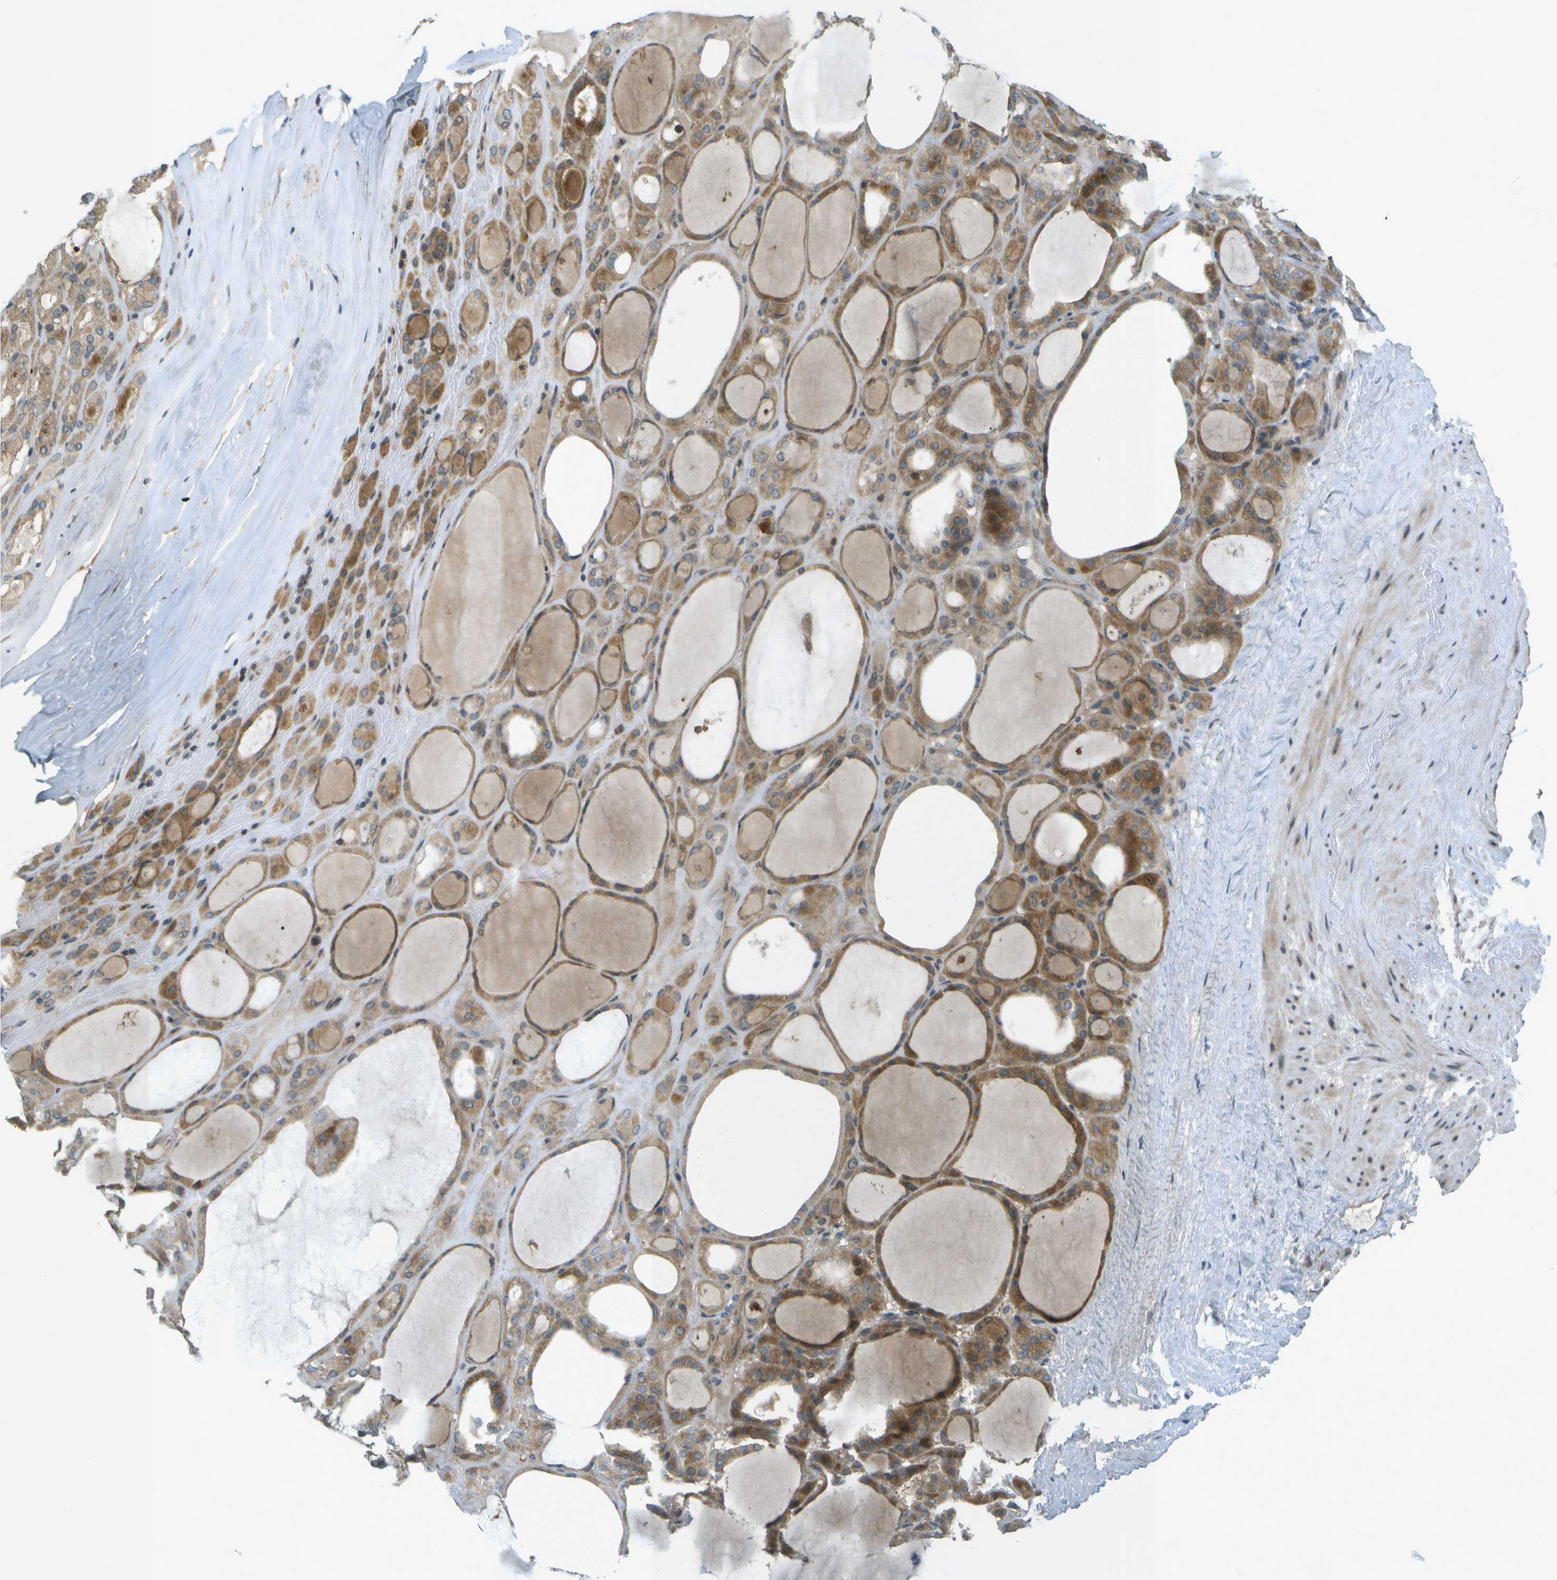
{"staining": {"intensity": "moderate", "quantity": ">75%", "location": "cytoplasmic/membranous"}, "tissue": "thyroid gland", "cell_type": "Glandular cells", "image_type": "normal", "snomed": [{"axis": "morphology", "description": "Normal tissue, NOS"}, {"axis": "morphology", "description": "Carcinoma, NOS"}, {"axis": "topography", "description": "Thyroid gland"}], "caption": "A photomicrograph of thyroid gland stained for a protein displays moderate cytoplasmic/membranous brown staining in glandular cells. (brown staining indicates protein expression, while blue staining denotes nuclei).", "gene": "WNK2", "patient": {"sex": "female", "age": 86}}